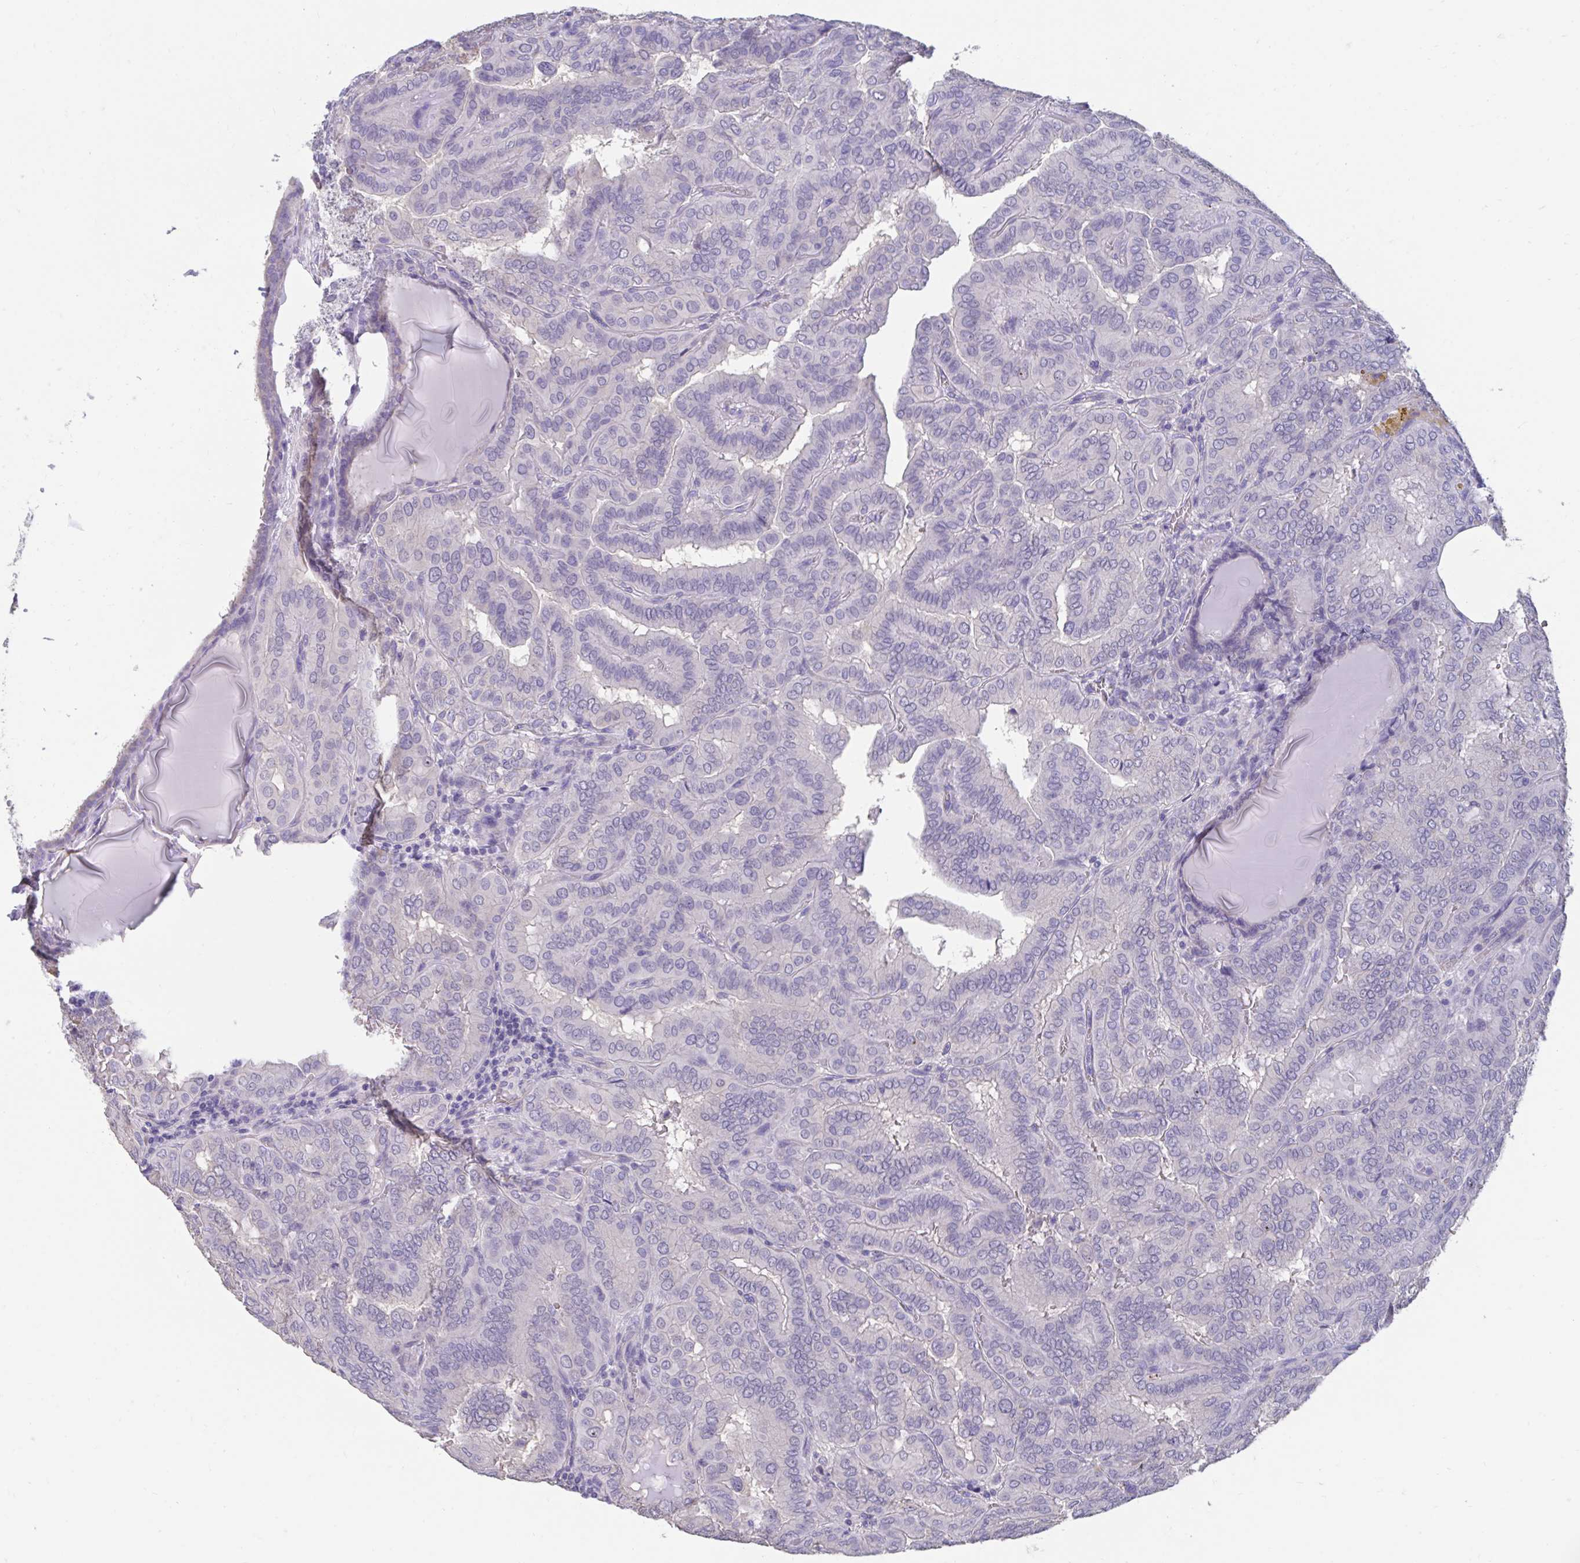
{"staining": {"intensity": "negative", "quantity": "none", "location": "none"}, "tissue": "thyroid cancer", "cell_type": "Tumor cells", "image_type": "cancer", "snomed": [{"axis": "morphology", "description": "Papillary adenocarcinoma, NOS"}, {"axis": "topography", "description": "Thyroid gland"}], "caption": "A photomicrograph of thyroid cancer stained for a protein exhibits no brown staining in tumor cells.", "gene": "GPR162", "patient": {"sex": "female", "age": 46}}